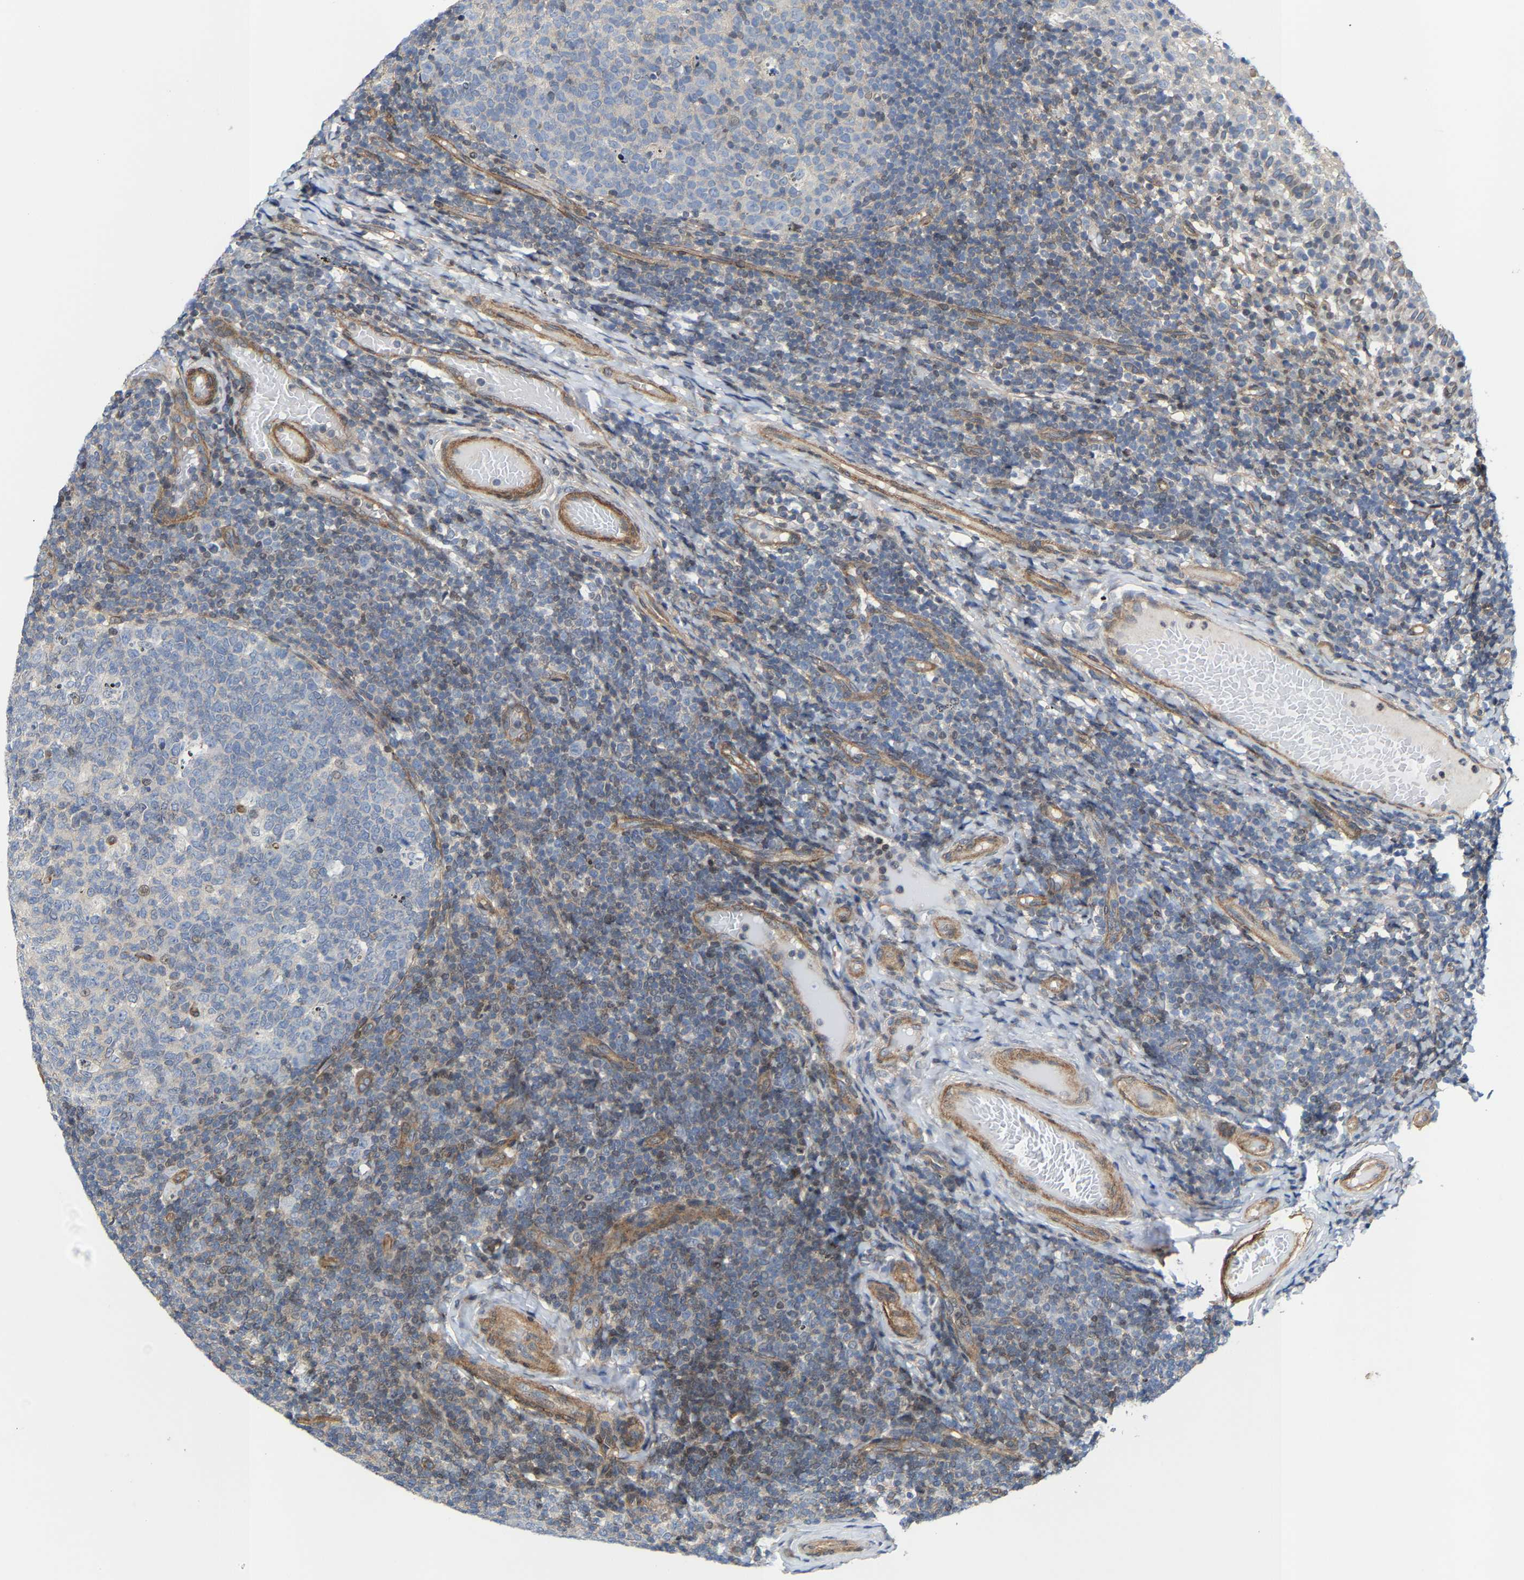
{"staining": {"intensity": "weak", "quantity": "<25%", "location": "cytoplasmic/membranous"}, "tissue": "tonsil", "cell_type": "Germinal center cells", "image_type": "normal", "snomed": [{"axis": "morphology", "description": "Normal tissue, NOS"}, {"axis": "topography", "description": "Tonsil"}], "caption": "DAB (3,3'-diaminobenzidine) immunohistochemical staining of unremarkable tonsil exhibits no significant expression in germinal center cells. Nuclei are stained in blue.", "gene": "TGFB1I1", "patient": {"sex": "female", "age": 19}}